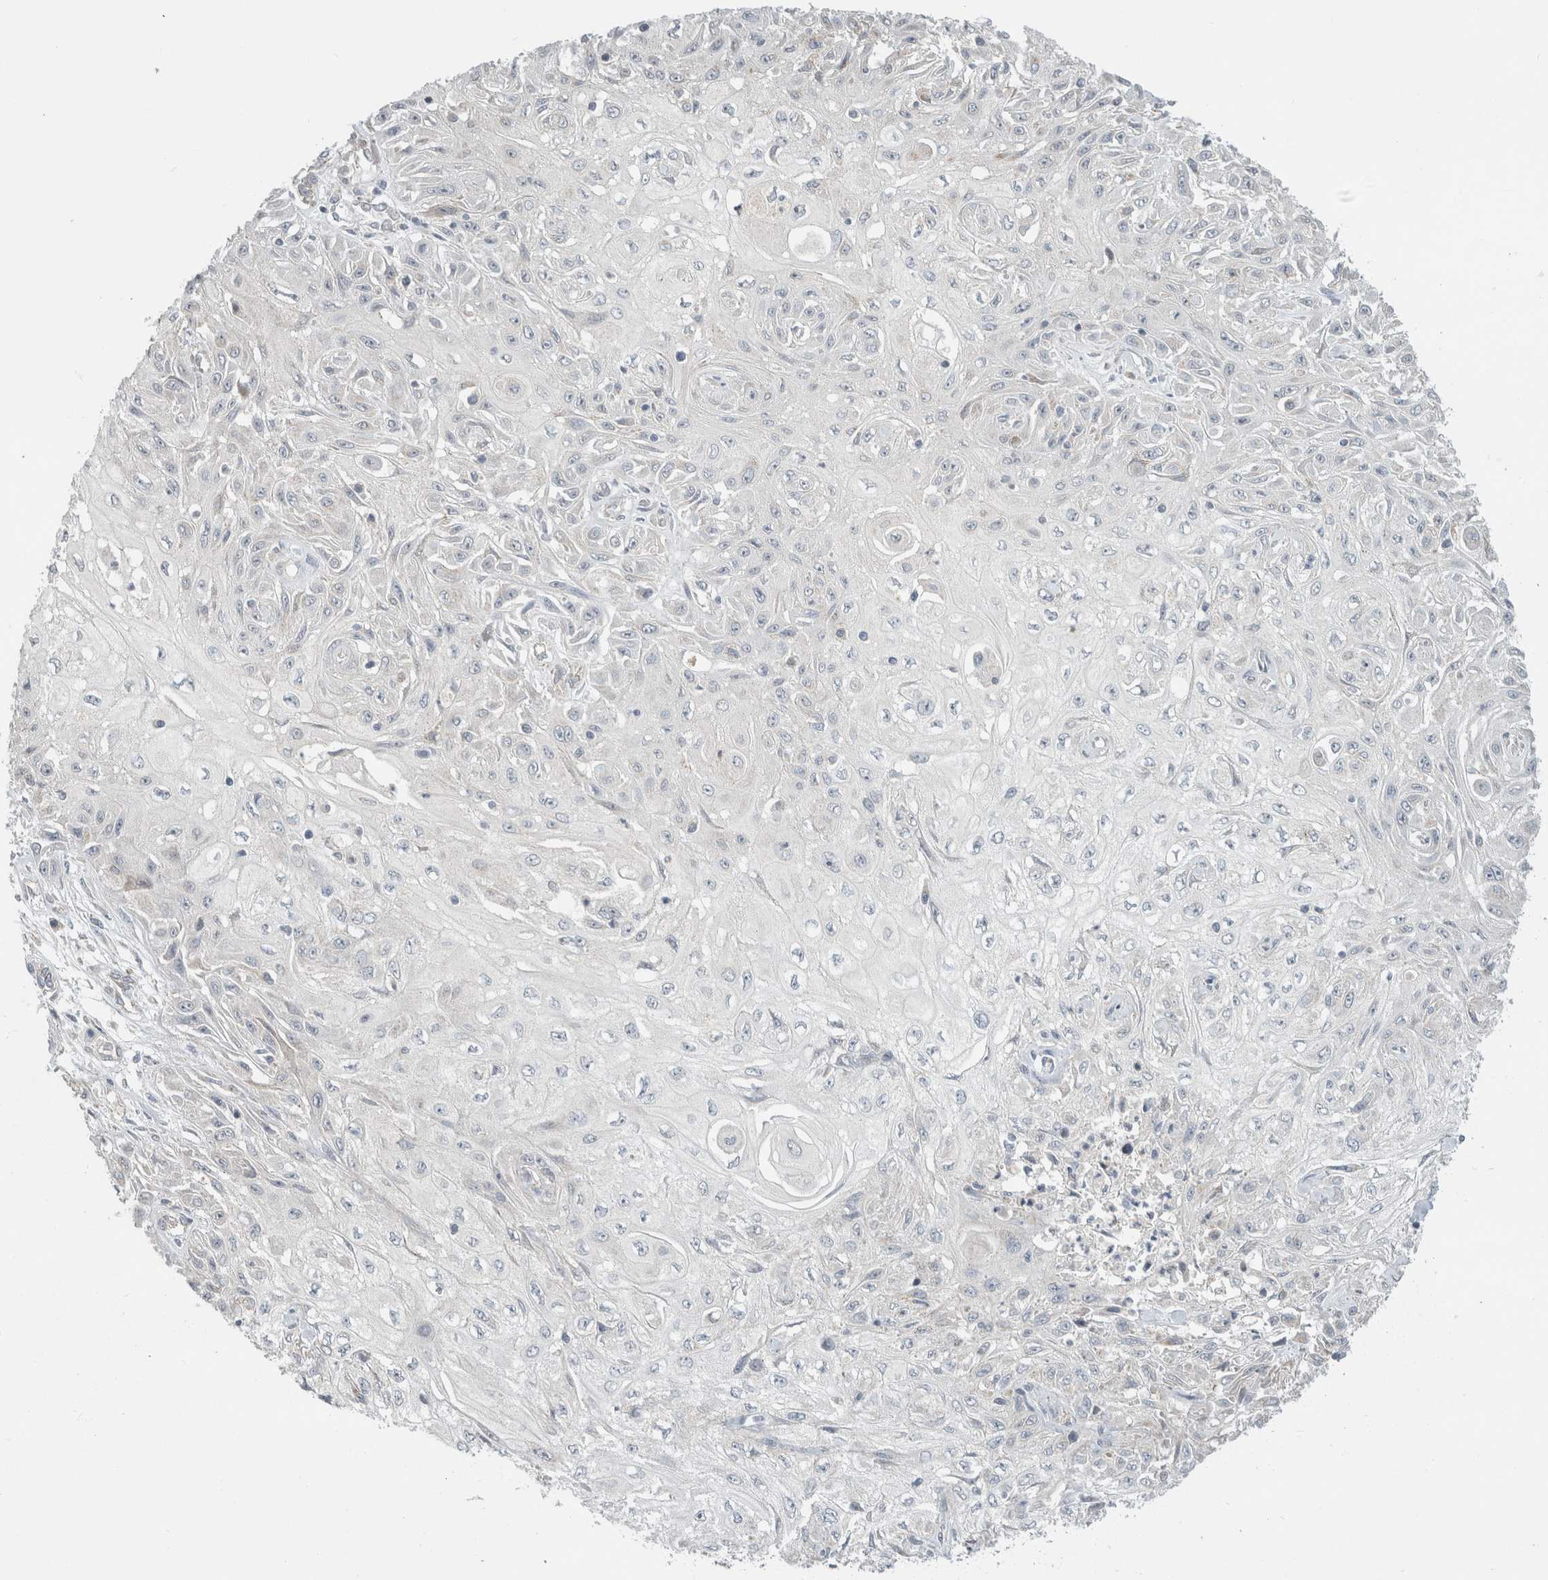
{"staining": {"intensity": "negative", "quantity": "none", "location": "none"}, "tissue": "skin cancer", "cell_type": "Tumor cells", "image_type": "cancer", "snomed": [{"axis": "morphology", "description": "Squamous cell carcinoma, NOS"}, {"axis": "morphology", "description": "Squamous cell carcinoma, metastatic, NOS"}, {"axis": "topography", "description": "Skin"}, {"axis": "topography", "description": "Lymph node"}], "caption": "An immunohistochemistry histopathology image of skin cancer (metastatic squamous cell carcinoma) is shown. There is no staining in tumor cells of skin cancer (metastatic squamous cell carcinoma).", "gene": "KPNA5", "patient": {"sex": "male", "age": 75}}